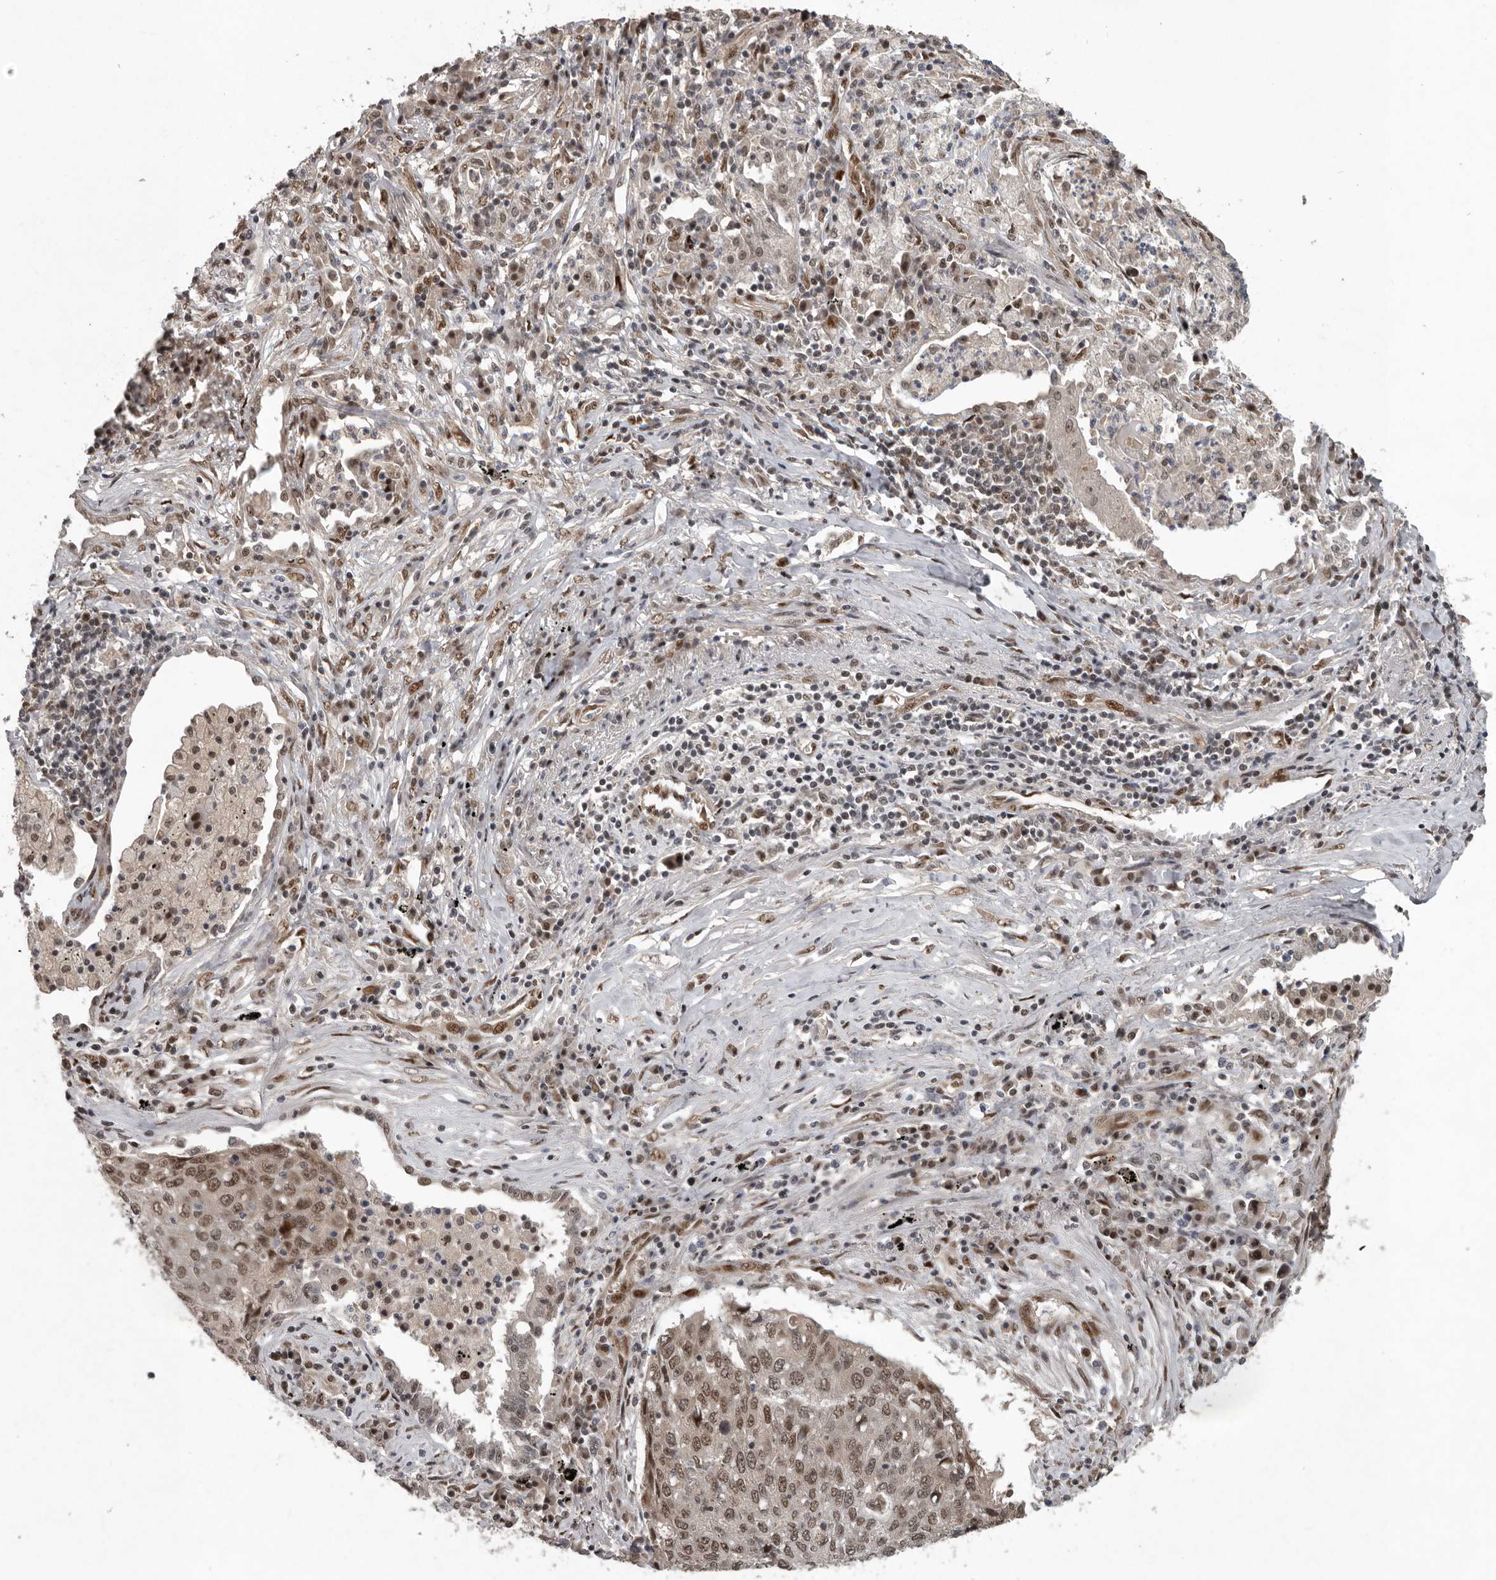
{"staining": {"intensity": "moderate", "quantity": ">75%", "location": "nuclear"}, "tissue": "lung cancer", "cell_type": "Tumor cells", "image_type": "cancer", "snomed": [{"axis": "morphology", "description": "Squamous cell carcinoma, NOS"}, {"axis": "topography", "description": "Lung"}], "caption": "Protein staining of lung cancer (squamous cell carcinoma) tissue shows moderate nuclear expression in approximately >75% of tumor cells.", "gene": "CDC27", "patient": {"sex": "female", "age": 63}}